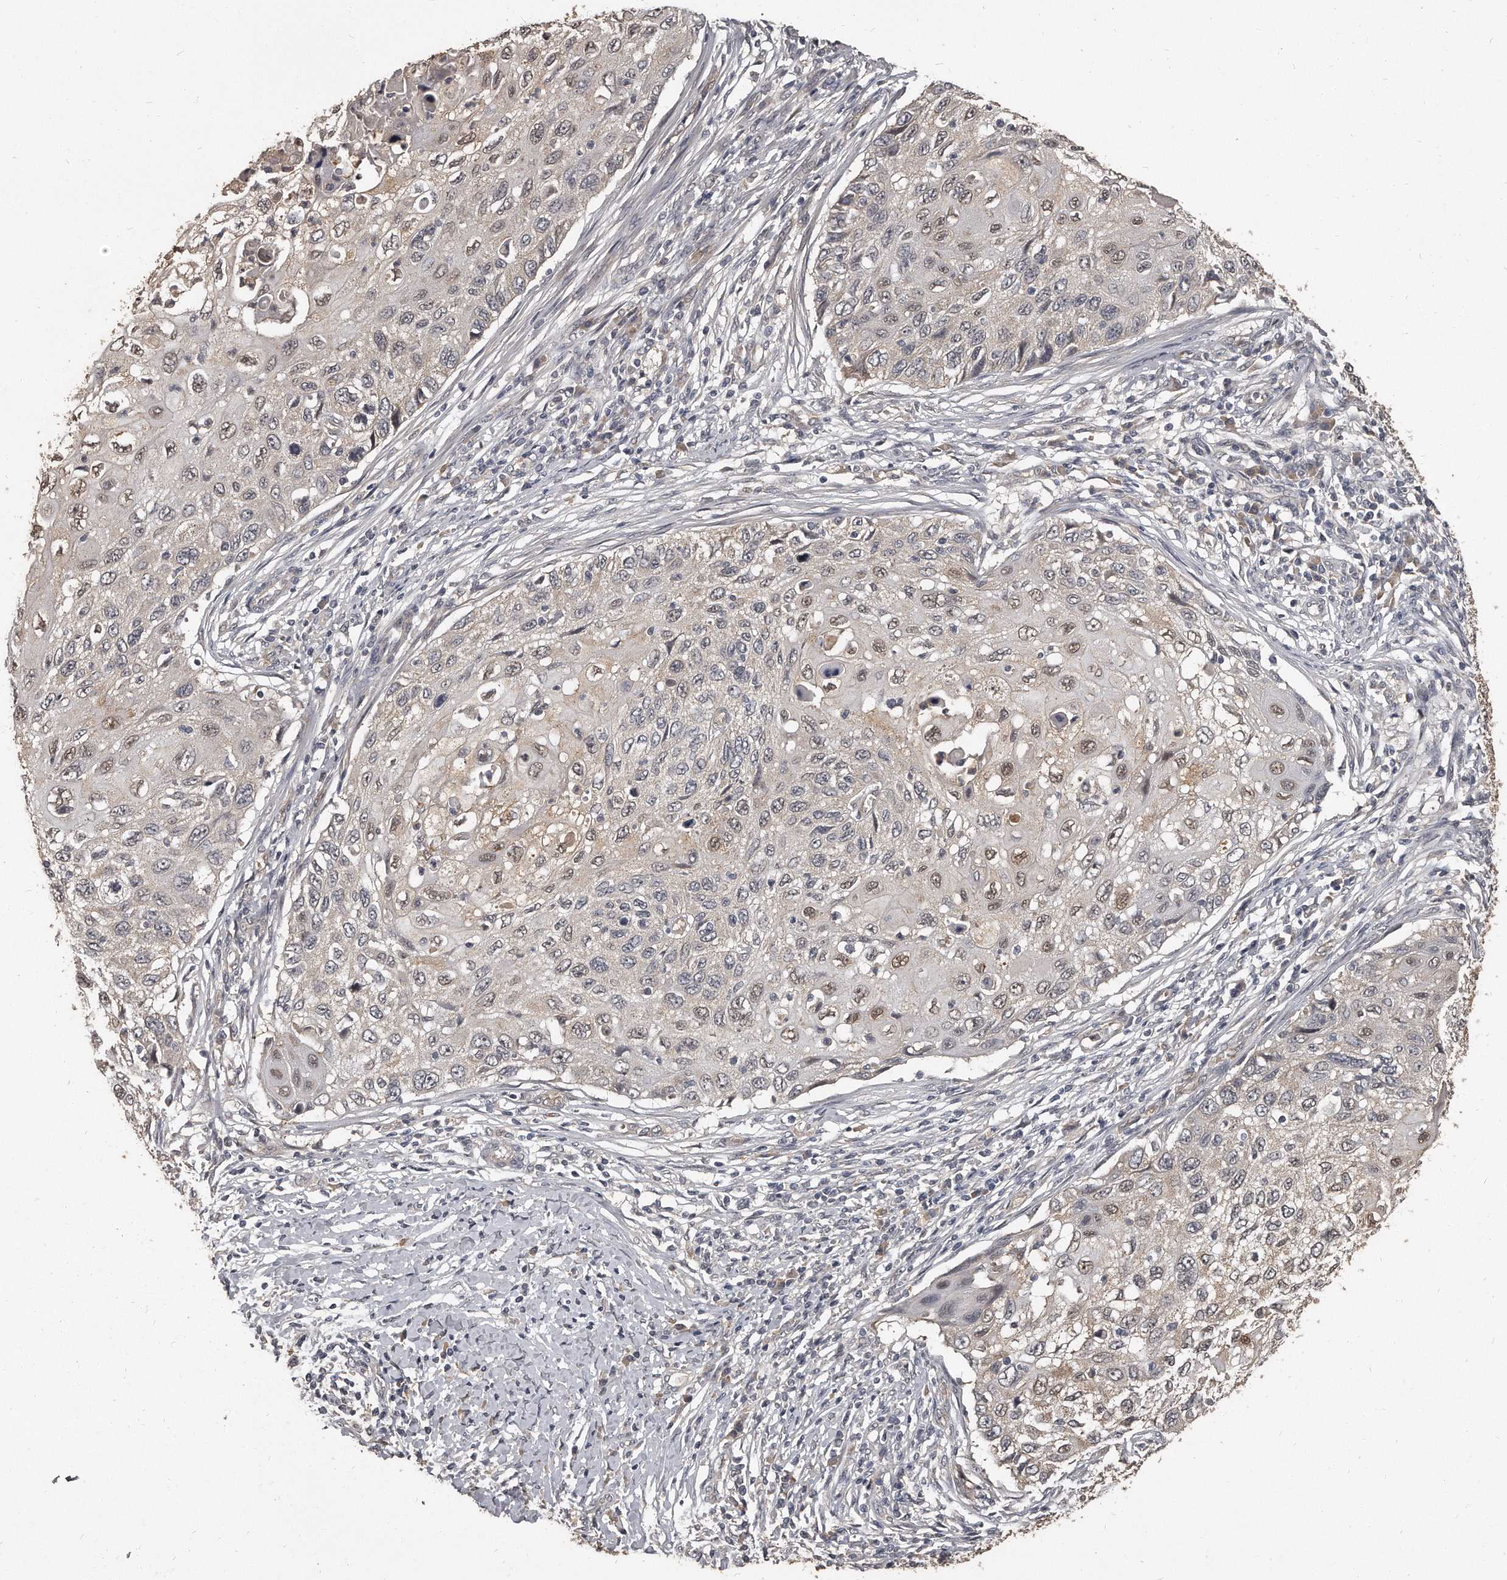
{"staining": {"intensity": "weak", "quantity": "<25%", "location": "nuclear"}, "tissue": "cervical cancer", "cell_type": "Tumor cells", "image_type": "cancer", "snomed": [{"axis": "morphology", "description": "Squamous cell carcinoma, NOS"}, {"axis": "topography", "description": "Cervix"}], "caption": "Human cervical cancer stained for a protein using IHC demonstrates no positivity in tumor cells.", "gene": "GRB10", "patient": {"sex": "female", "age": 70}}